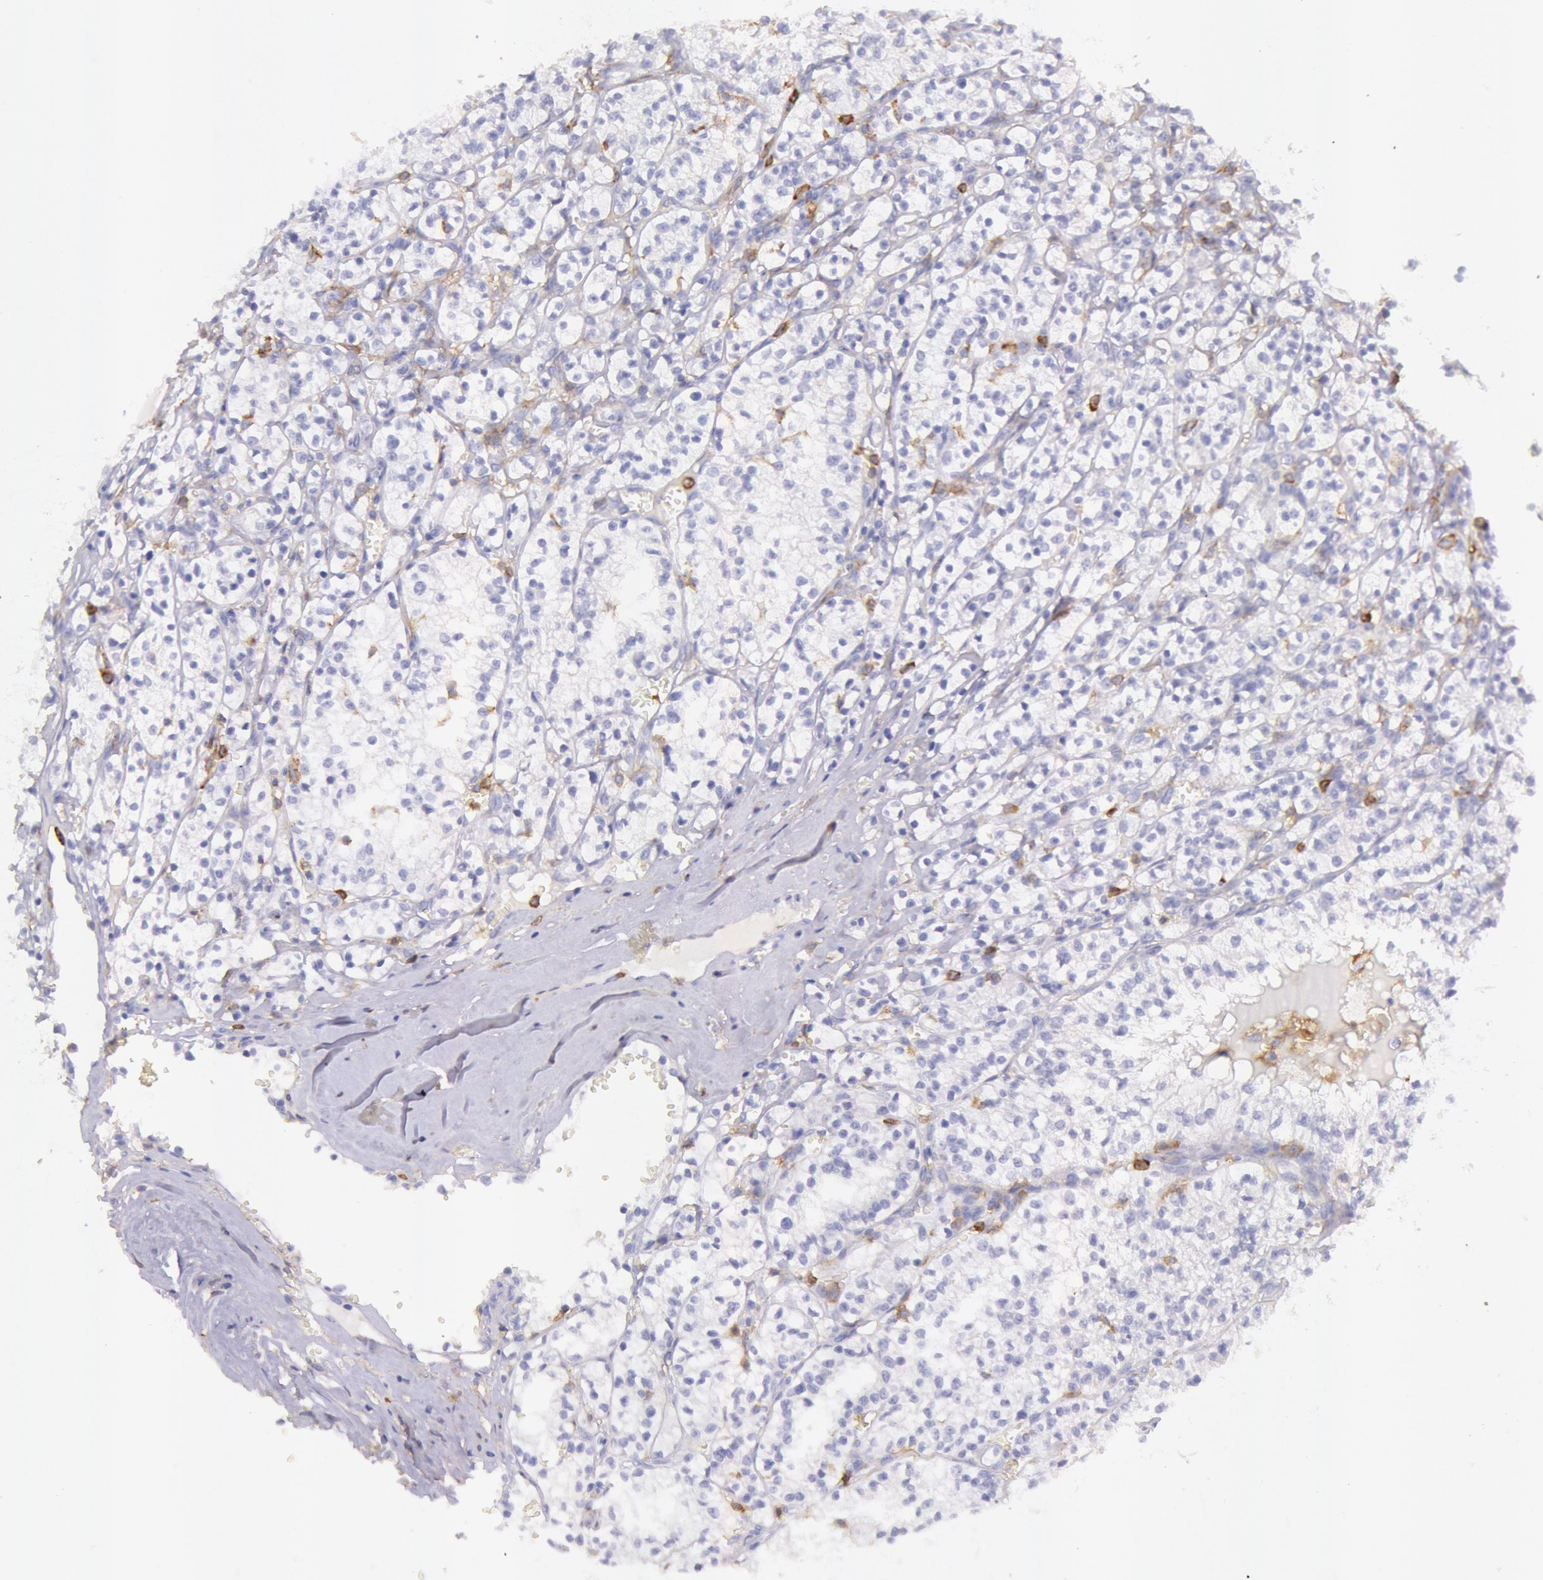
{"staining": {"intensity": "negative", "quantity": "none", "location": "none"}, "tissue": "renal cancer", "cell_type": "Tumor cells", "image_type": "cancer", "snomed": [{"axis": "morphology", "description": "Adenocarcinoma, NOS"}, {"axis": "topography", "description": "Kidney"}], "caption": "Immunohistochemistry (IHC) histopathology image of neoplastic tissue: human renal adenocarcinoma stained with DAB exhibits no significant protein staining in tumor cells. The staining is performed using DAB brown chromogen with nuclei counter-stained in using hematoxylin.", "gene": "LYN", "patient": {"sex": "male", "age": 61}}